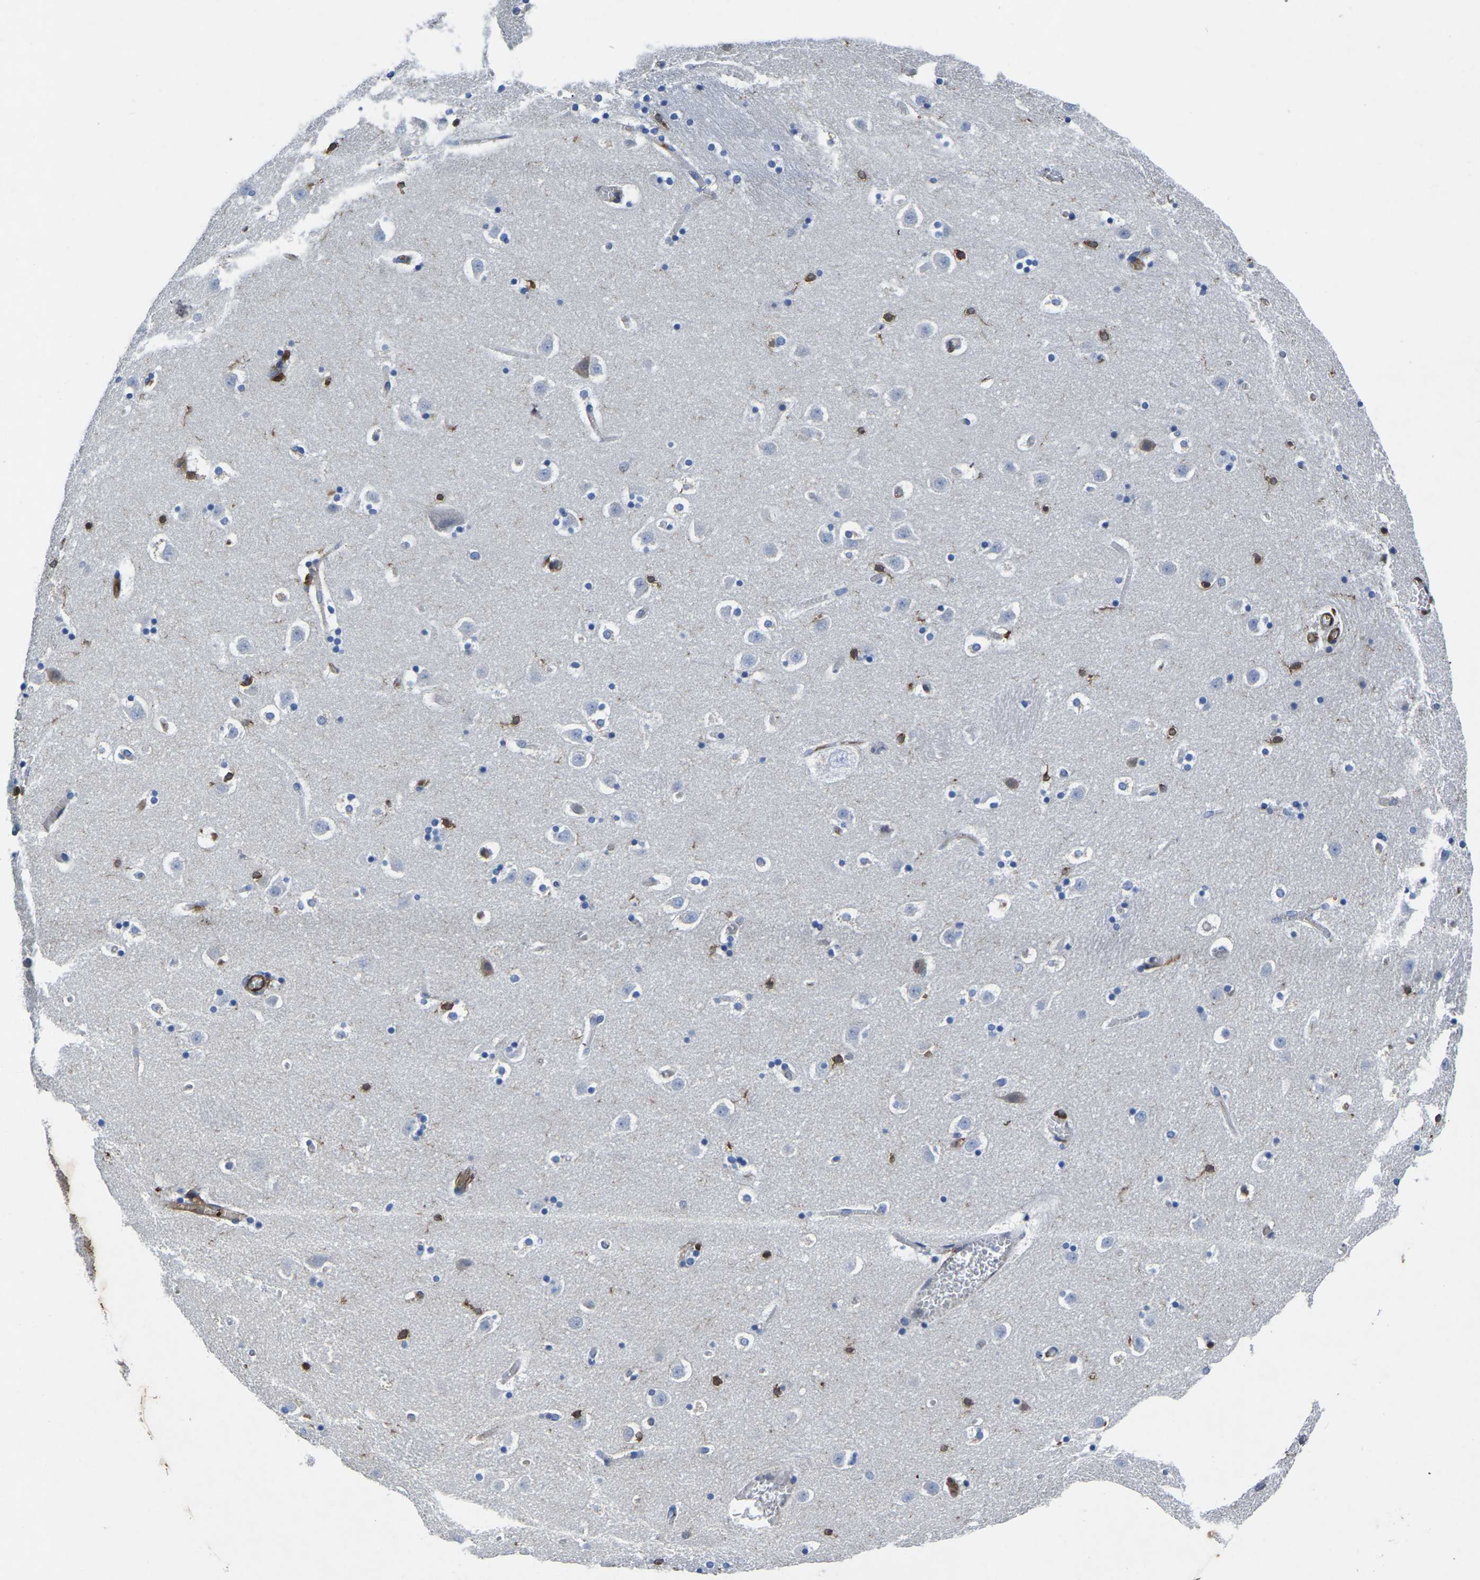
{"staining": {"intensity": "moderate", "quantity": "<25%", "location": "cytoplasmic/membranous"}, "tissue": "caudate", "cell_type": "Glial cells", "image_type": "normal", "snomed": [{"axis": "morphology", "description": "Normal tissue, NOS"}, {"axis": "topography", "description": "Lateral ventricle wall"}], "caption": "An immunohistochemistry image of normal tissue is shown. Protein staining in brown labels moderate cytoplasmic/membranous positivity in caudate within glial cells. The protein is stained brown, and the nuclei are stained in blue (DAB (3,3'-diaminobenzidine) IHC with brightfield microscopy, high magnification).", "gene": "ATG2B", "patient": {"sex": "male", "age": 45}}